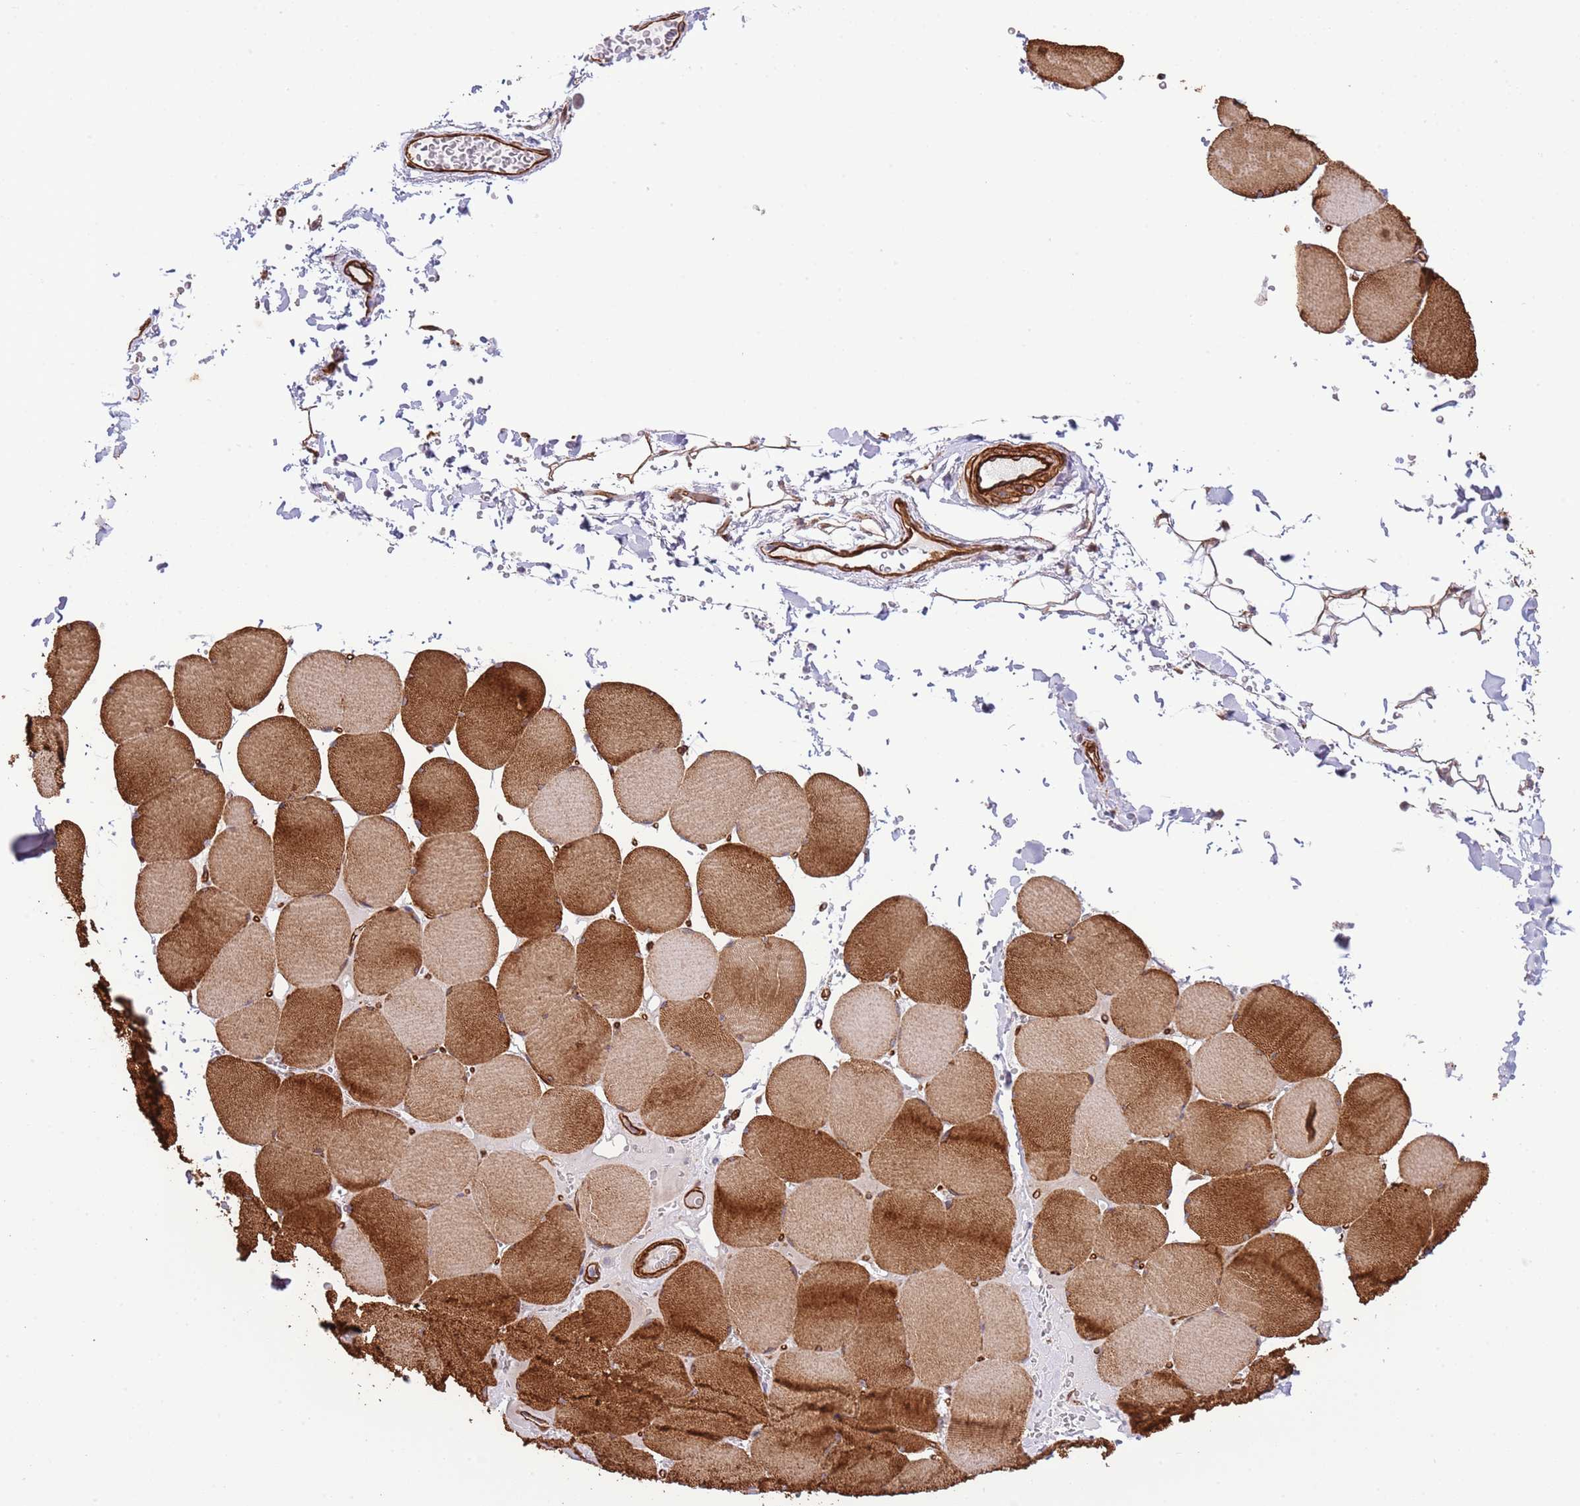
{"staining": {"intensity": "strong", "quantity": ">75%", "location": "cytoplasmic/membranous"}, "tissue": "skeletal muscle", "cell_type": "Myocytes", "image_type": "normal", "snomed": [{"axis": "morphology", "description": "Normal tissue, NOS"}, {"axis": "topography", "description": "Skeletal muscle"}, {"axis": "topography", "description": "Head-Neck"}], "caption": "Protein staining of normal skeletal muscle reveals strong cytoplasmic/membranous staining in approximately >75% of myocytes.", "gene": "NEK3", "patient": {"sex": "male", "age": 66}}